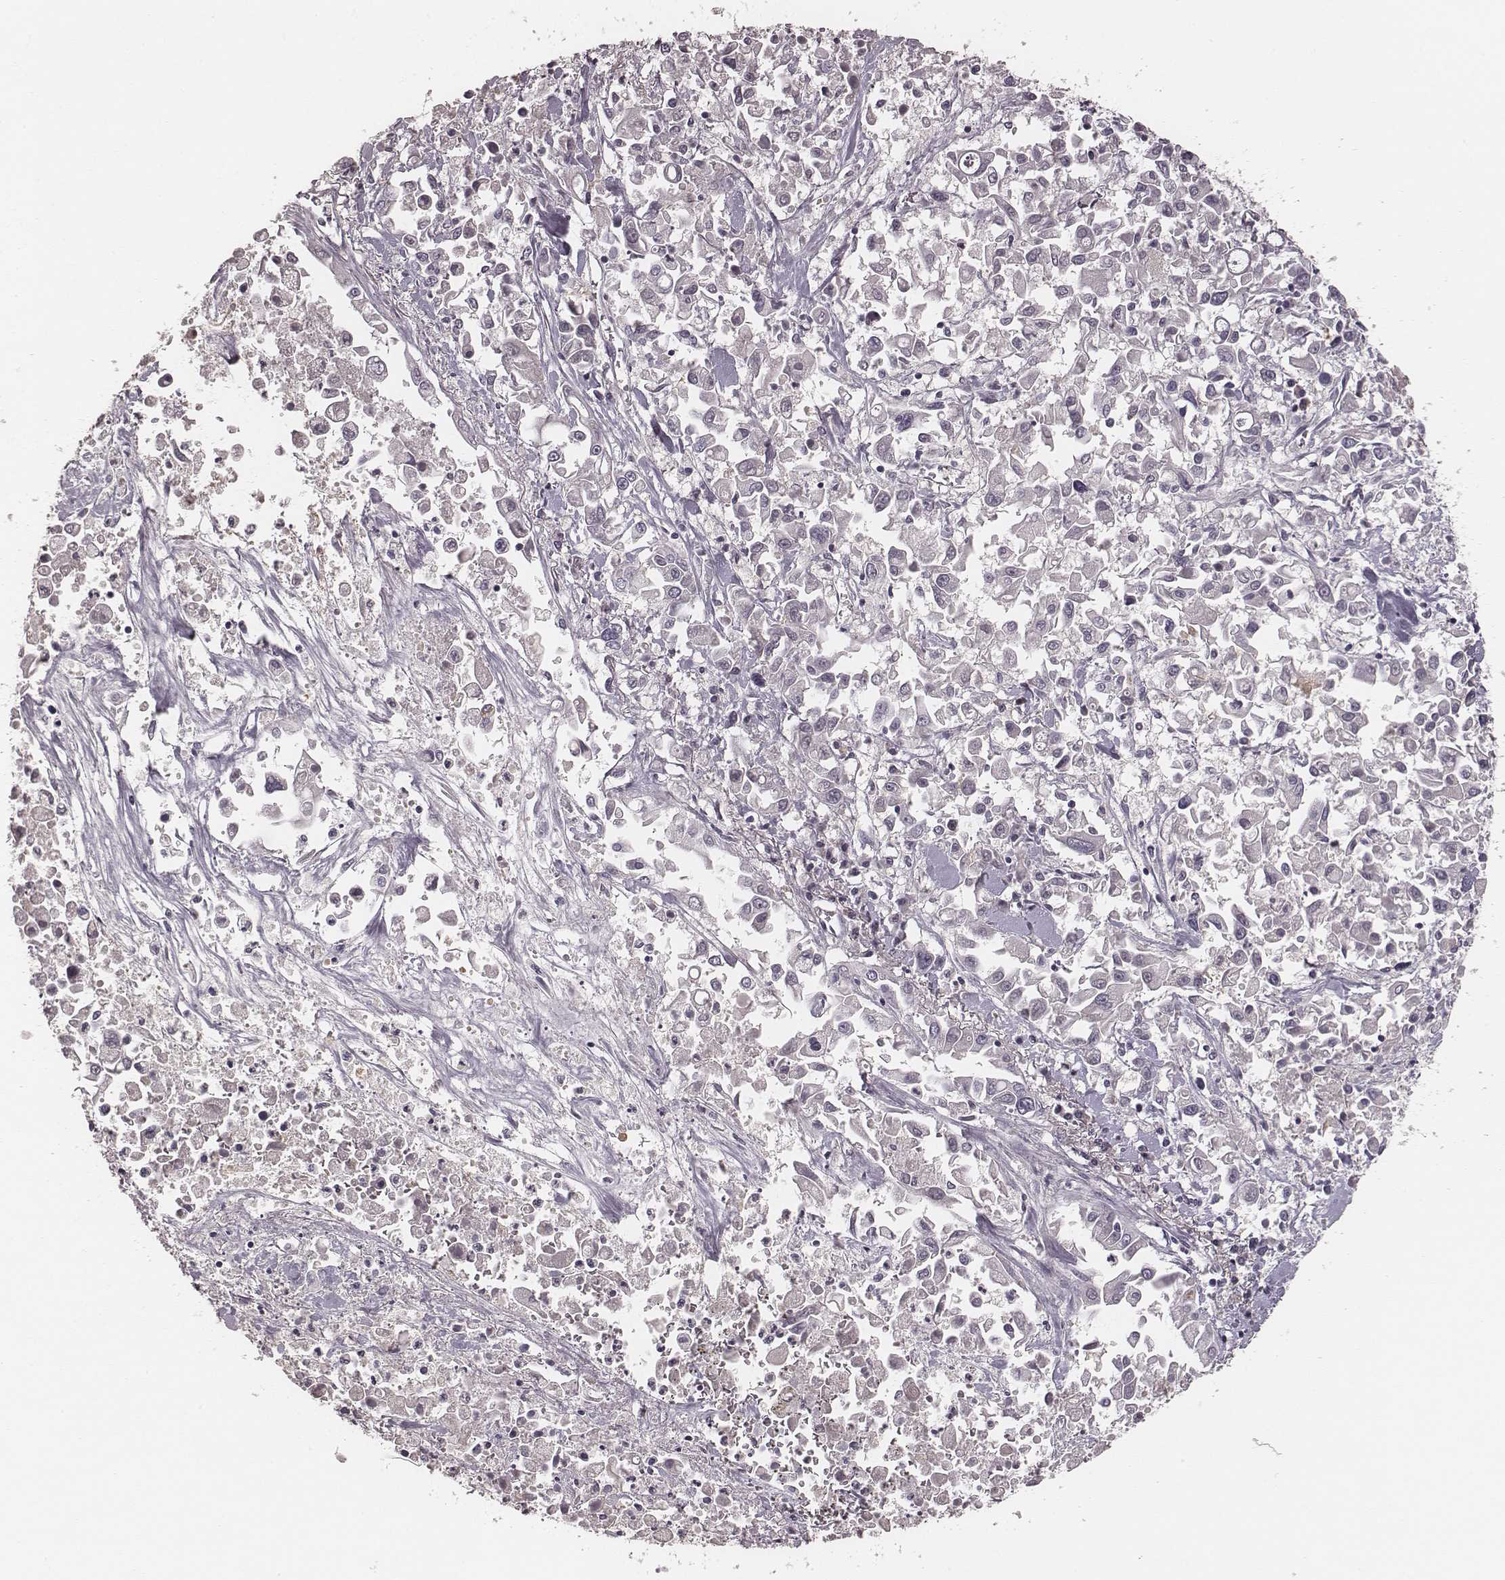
{"staining": {"intensity": "negative", "quantity": "none", "location": "none"}, "tissue": "pancreatic cancer", "cell_type": "Tumor cells", "image_type": "cancer", "snomed": [{"axis": "morphology", "description": "Adenocarcinoma, NOS"}, {"axis": "topography", "description": "Pancreas"}], "caption": "This is a histopathology image of IHC staining of pancreatic cancer, which shows no staining in tumor cells.", "gene": "P2RX5", "patient": {"sex": "female", "age": 83}}